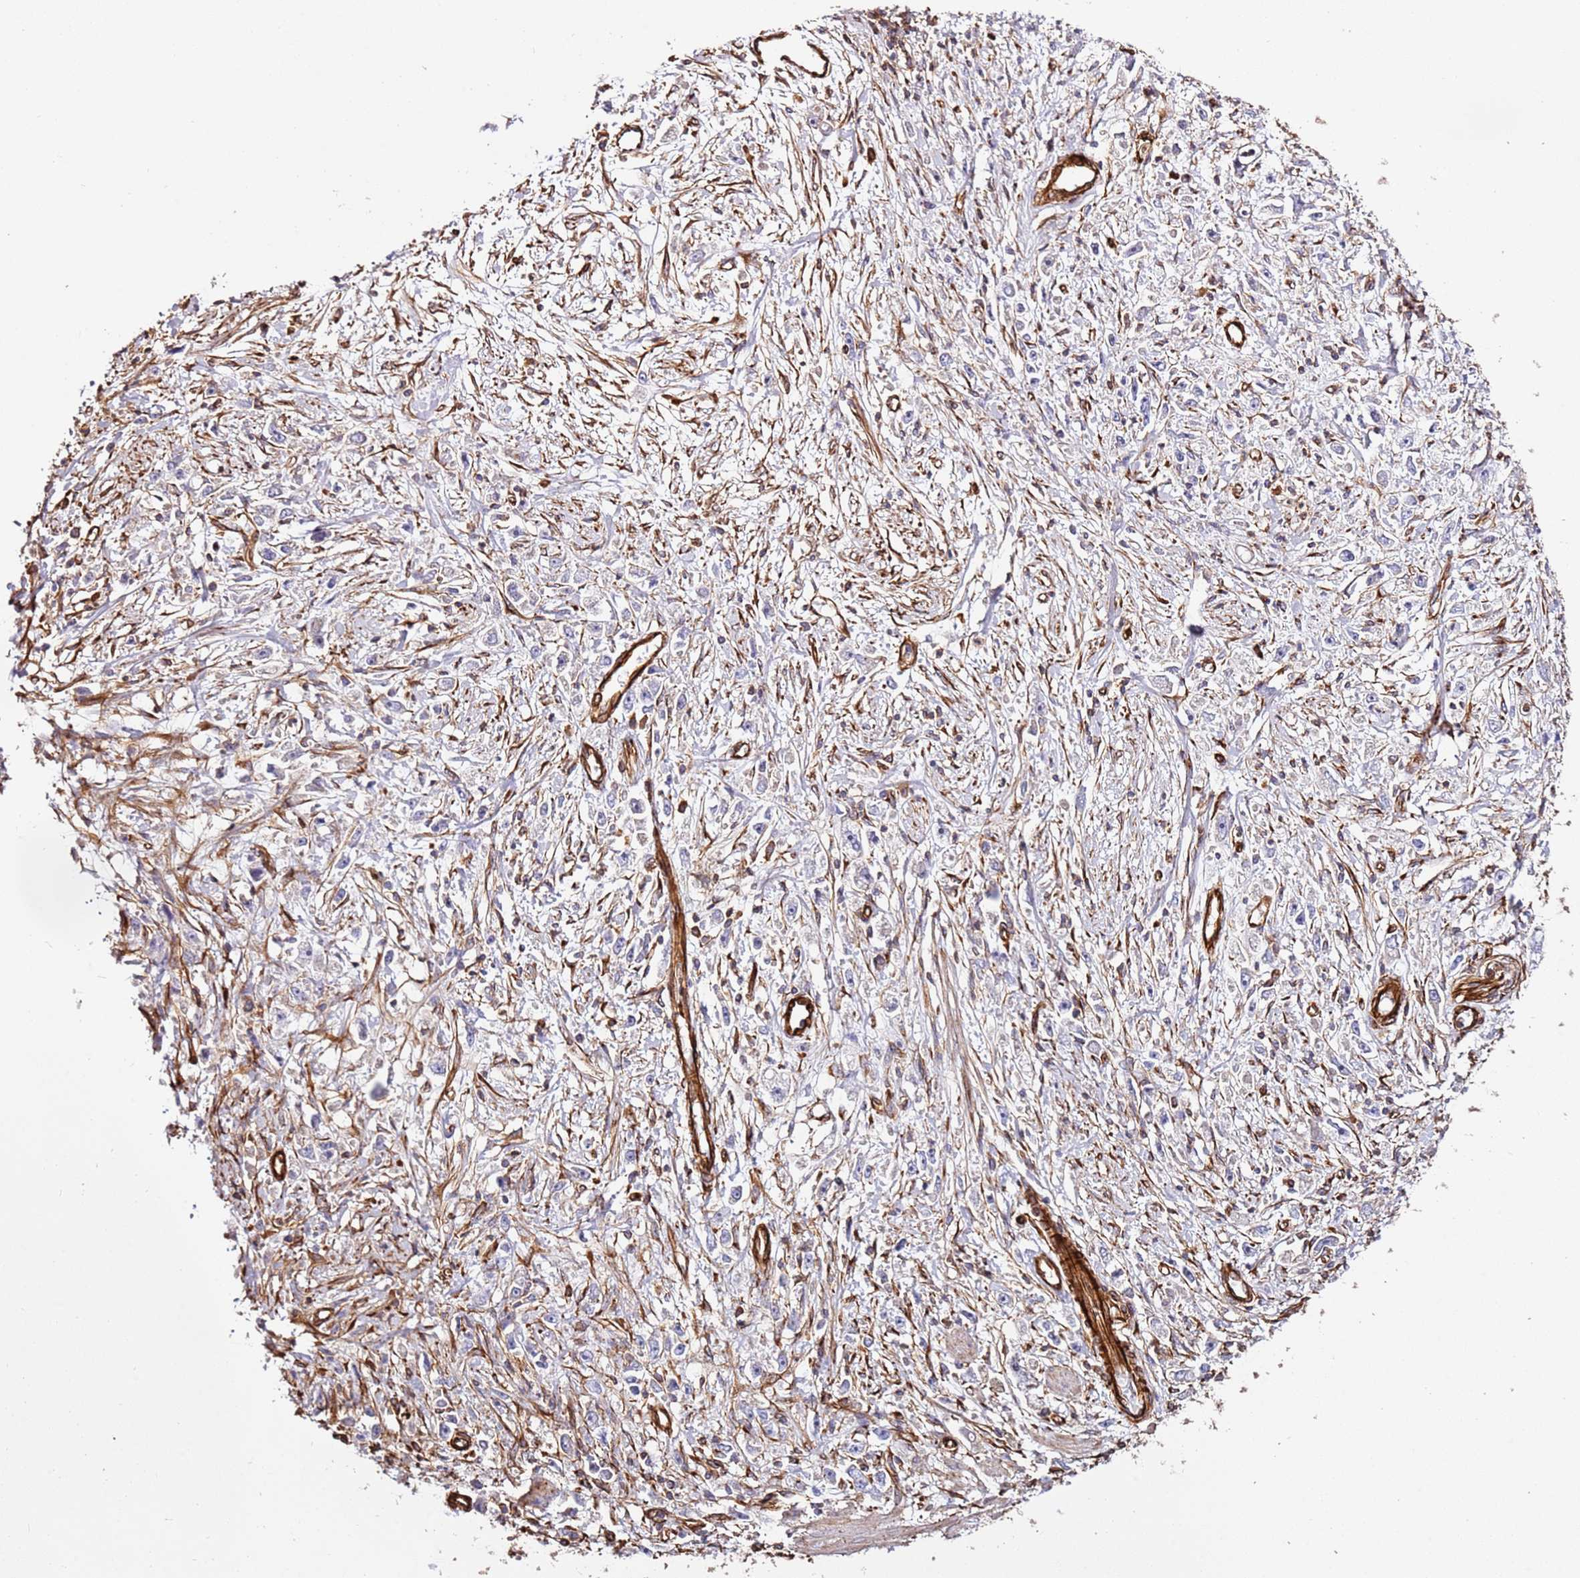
{"staining": {"intensity": "negative", "quantity": "none", "location": "none"}, "tissue": "stomach cancer", "cell_type": "Tumor cells", "image_type": "cancer", "snomed": [{"axis": "morphology", "description": "Adenocarcinoma, NOS"}, {"axis": "topography", "description": "Stomach"}], "caption": "Immunohistochemistry of human stomach adenocarcinoma shows no positivity in tumor cells.", "gene": "MRGPRE", "patient": {"sex": "female", "age": 59}}